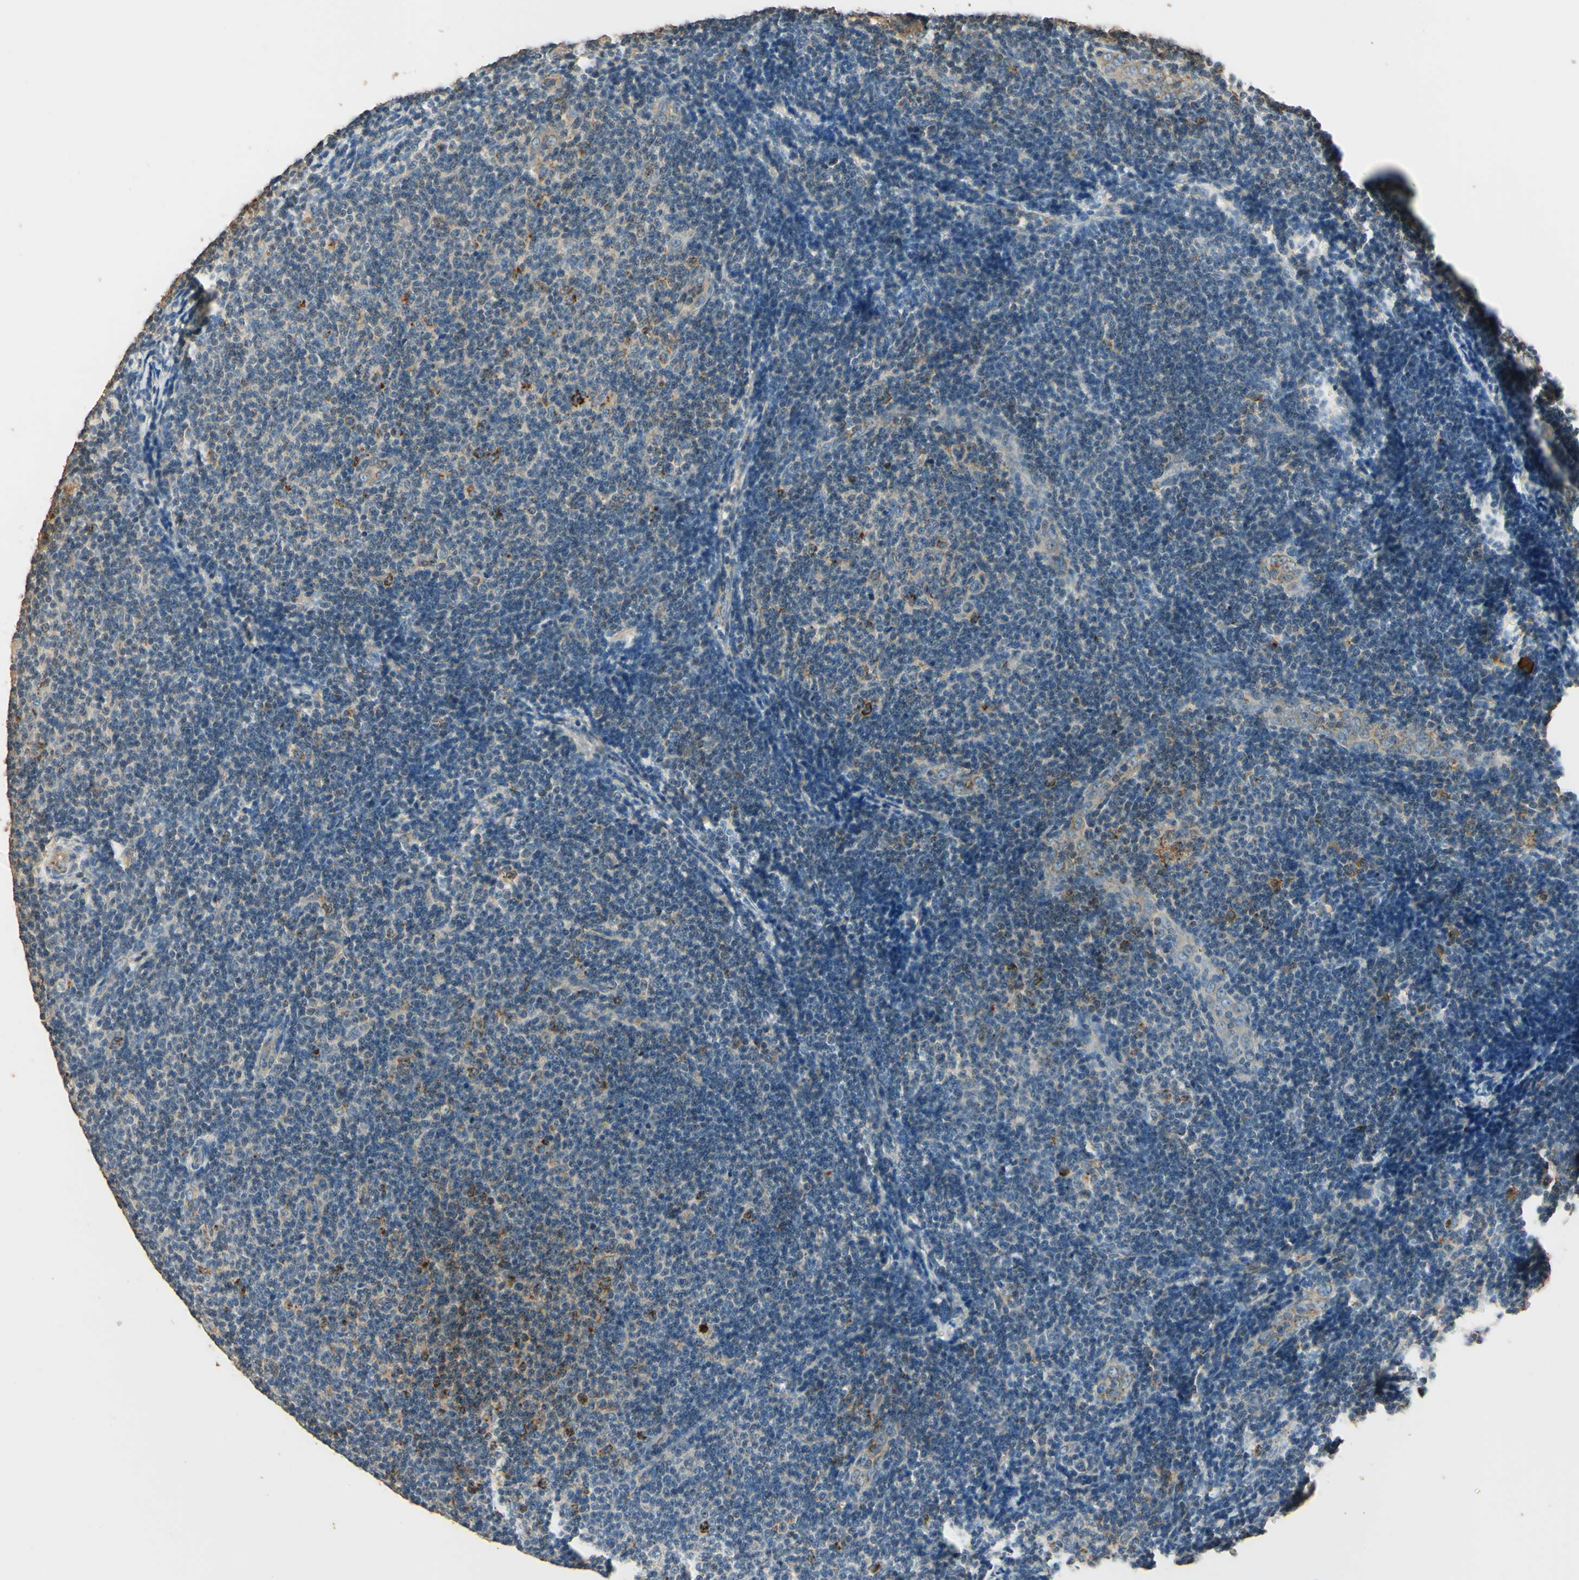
{"staining": {"intensity": "negative", "quantity": "none", "location": "none"}, "tissue": "lymphoma", "cell_type": "Tumor cells", "image_type": "cancer", "snomed": [{"axis": "morphology", "description": "Malignant lymphoma, non-Hodgkin's type, Low grade"}, {"axis": "topography", "description": "Lymph node"}], "caption": "High magnification brightfield microscopy of lymphoma stained with DAB (3,3'-diaminobenzidine) (brown) and counterstained with hematoxylin (blue): tumor cells show no significant staining.", "gene": "ARHGEF17", "patient": {"sex": "male", "age": 83}}